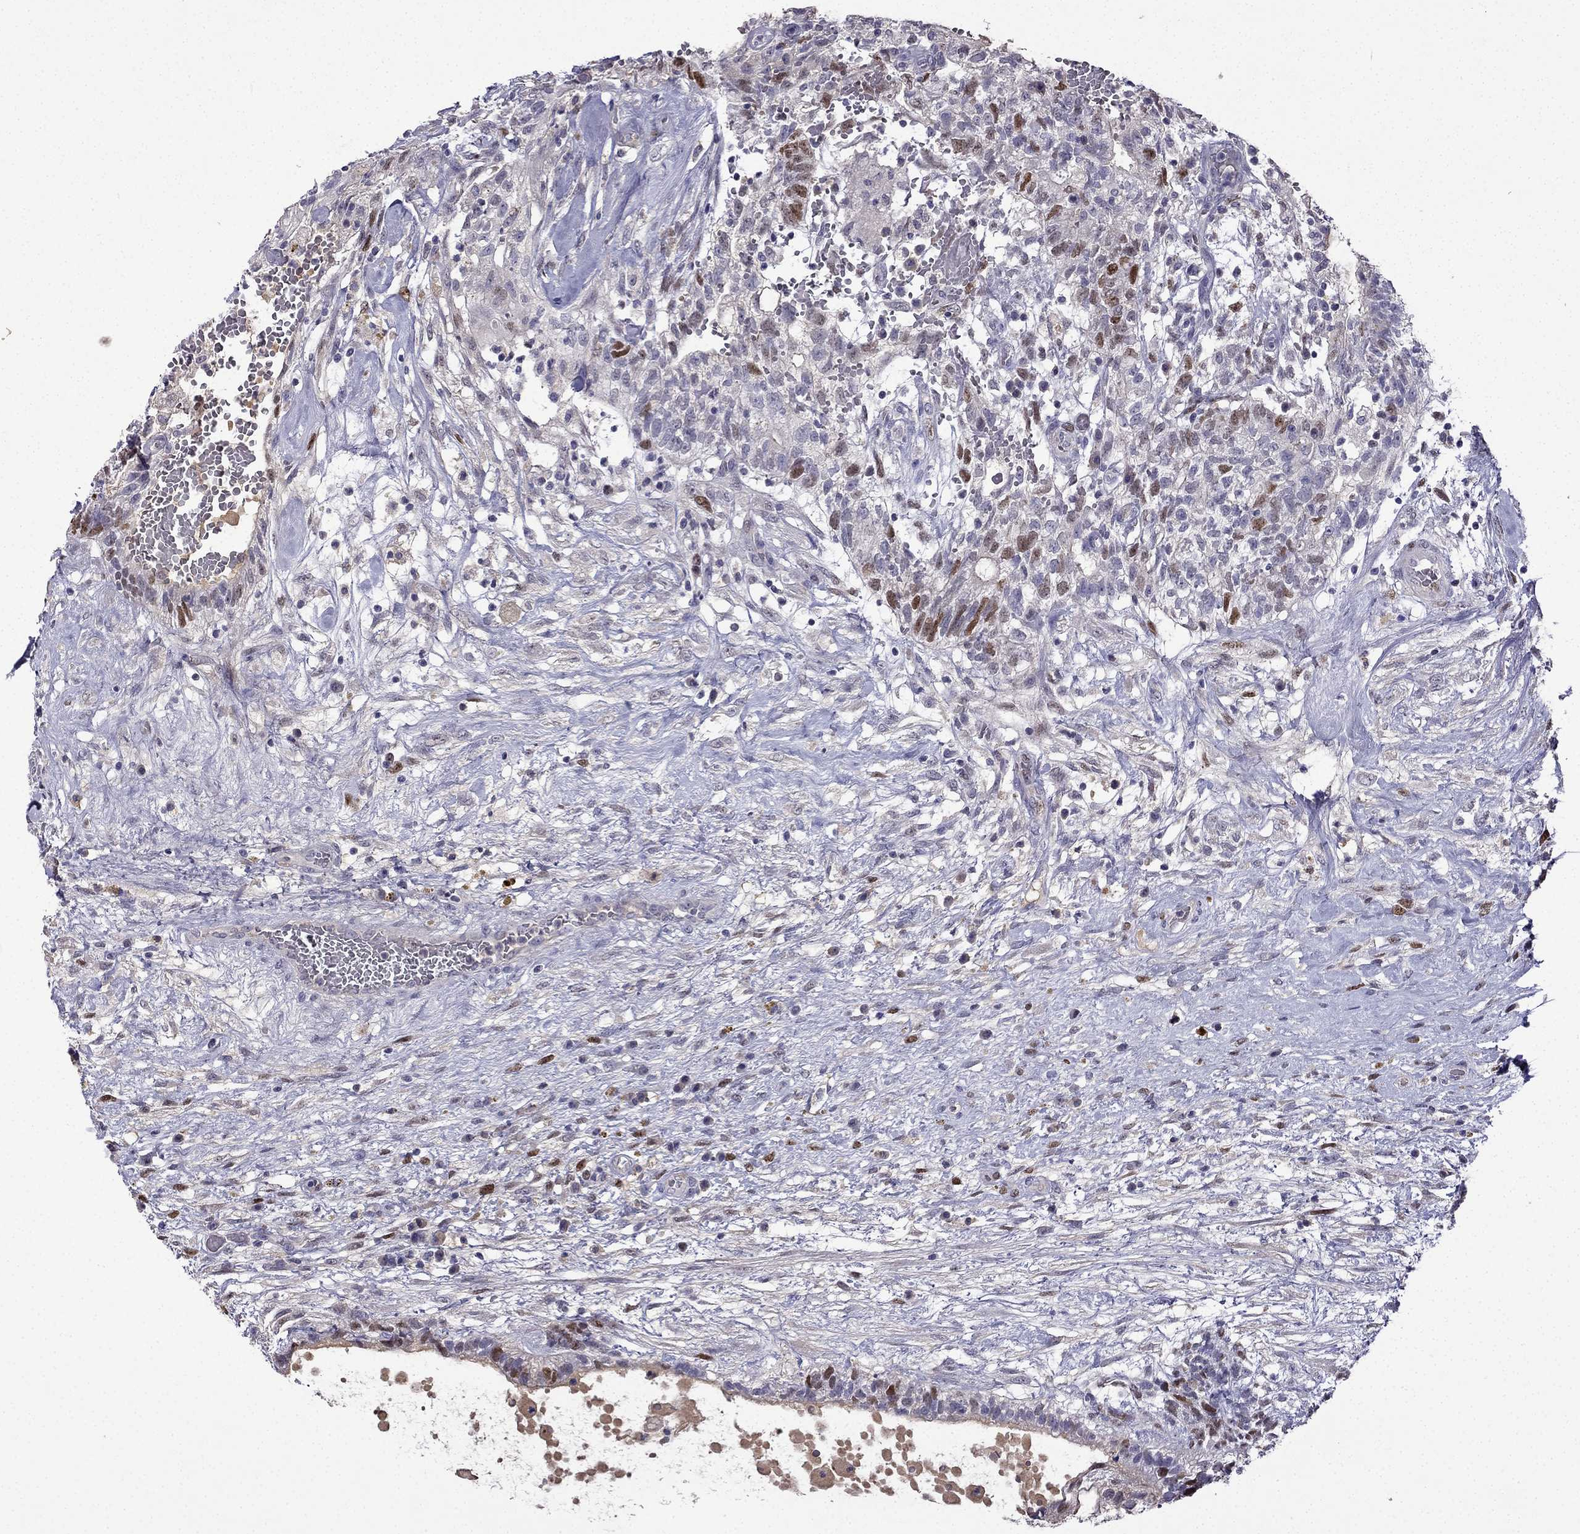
{"staining": {"intensity": "strong", "quantity": "<25%", "location": "nuclear"}, "tissue": "testis cancer", "cell_type": "Tumor cells", "image_type": "cancer", "snomed": [{"axis": "morphology", "description": "Normal tissue, NOS"}, {"axis": "morphology", "description": "Carcinoma, Embryonal, NOS"}, {"axis": "topography", "description": "Testis"}, {"axis": "topography", "description": "Epididymis"}], "caption": "A micrograph of human testis cancer stained for a protein exhibits strong nuclear brown staining in tumor cells. (brown staining indicates protein expression, while blue staining denotes nuclei).", "gene": "UHRF1", "patient": {"sex": "male", "age": 32}}